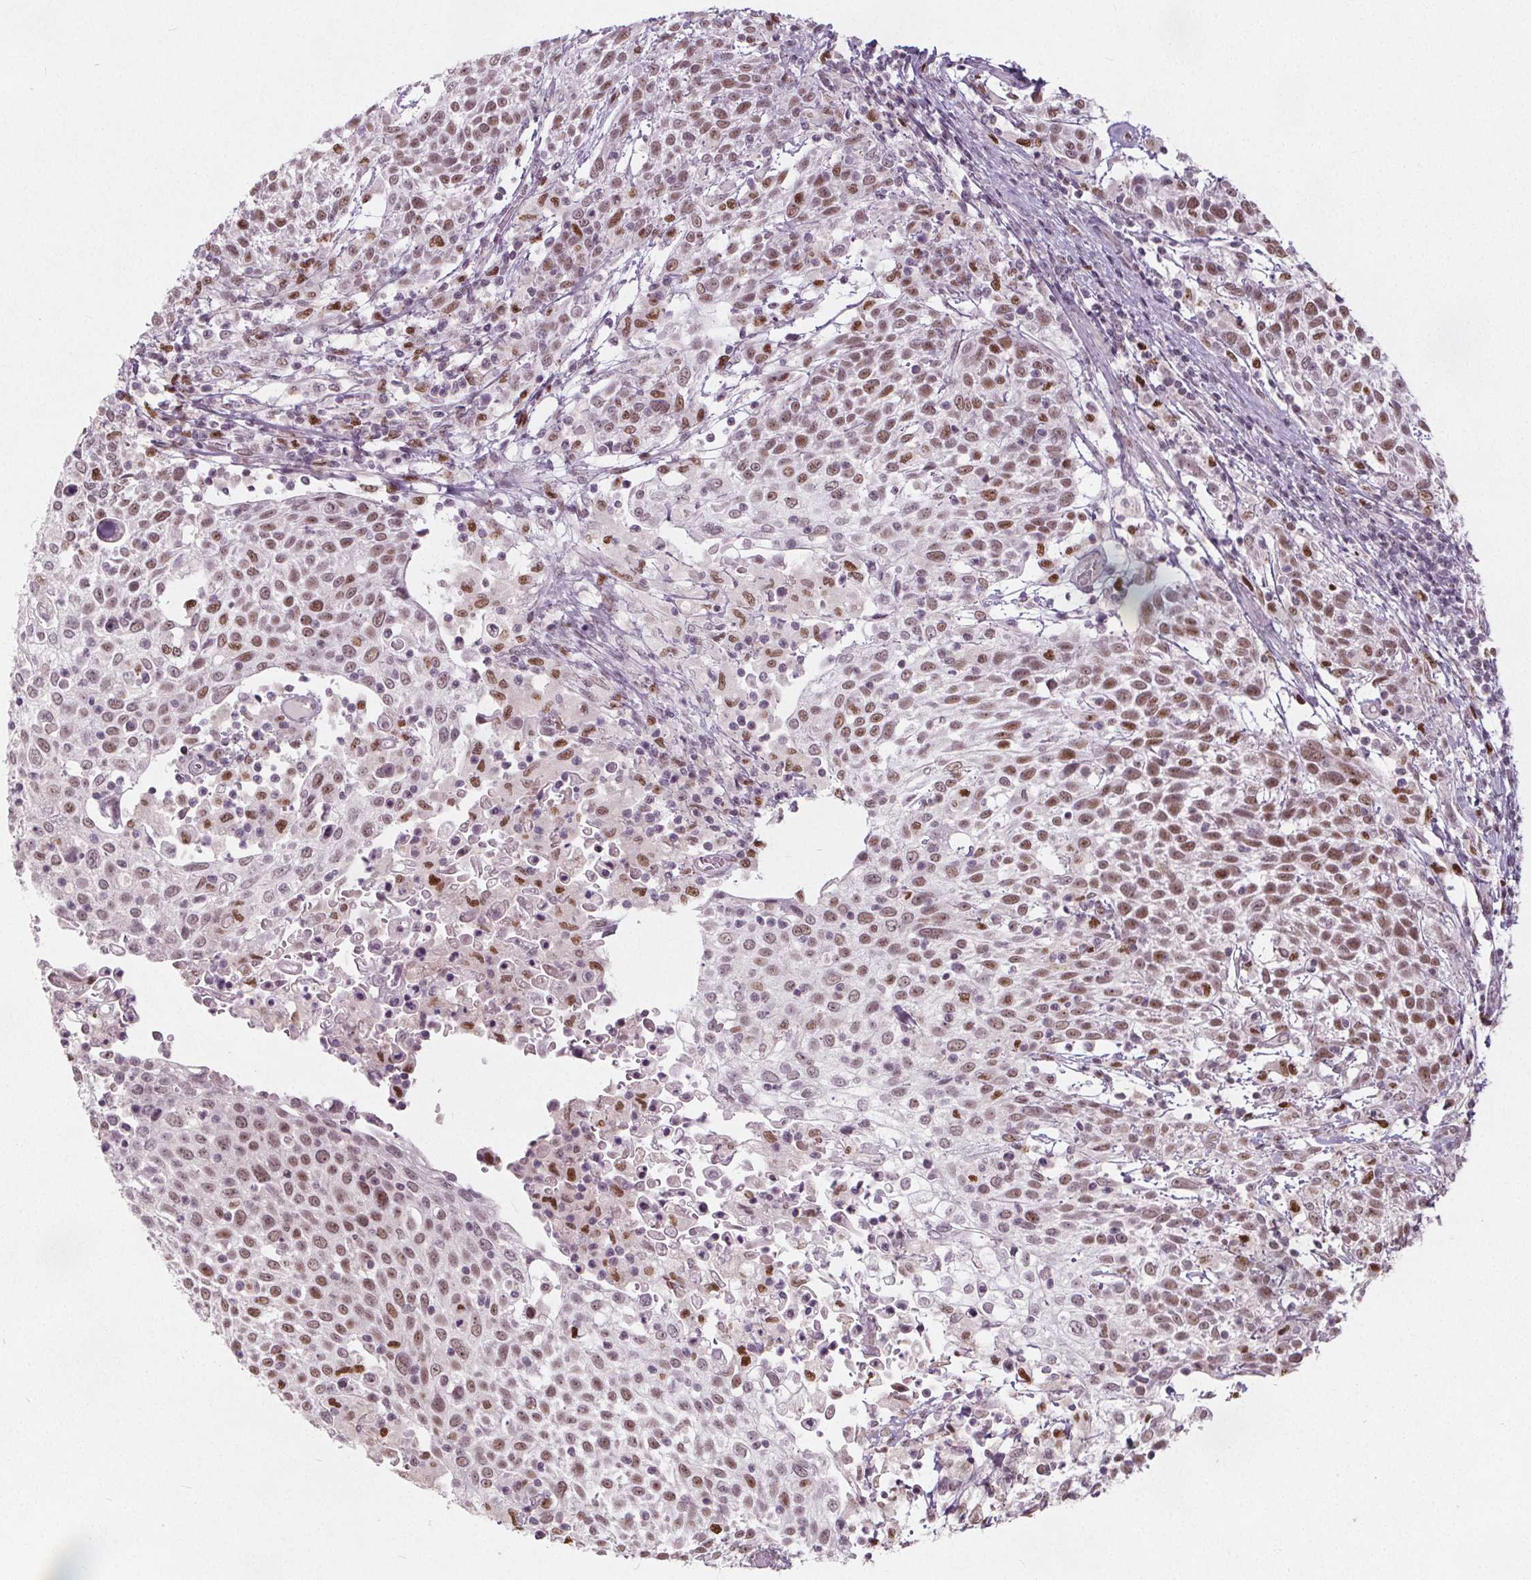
{"staining": {"intensity": "moderate", "quantity": "25%-75%", "location": "nuclear"}, "tissue": "cervical cancer", "cell_type": "Tumor cells", "image_type": "cancer", "snomed": [{"axis": "morphology", "description": "Squamous cell carcinoma, NOS"}, {"axis": "topography", "description": "Cervix"}], "caption": "Protein staining of cervical cancer (squamous cell carcinoma) tissue demonstrates moderate nuclear staining in approximately 25%-75% of tumor cells.", "gene": "TAF6L", "patient": {"sex": "female", "age": 61}}